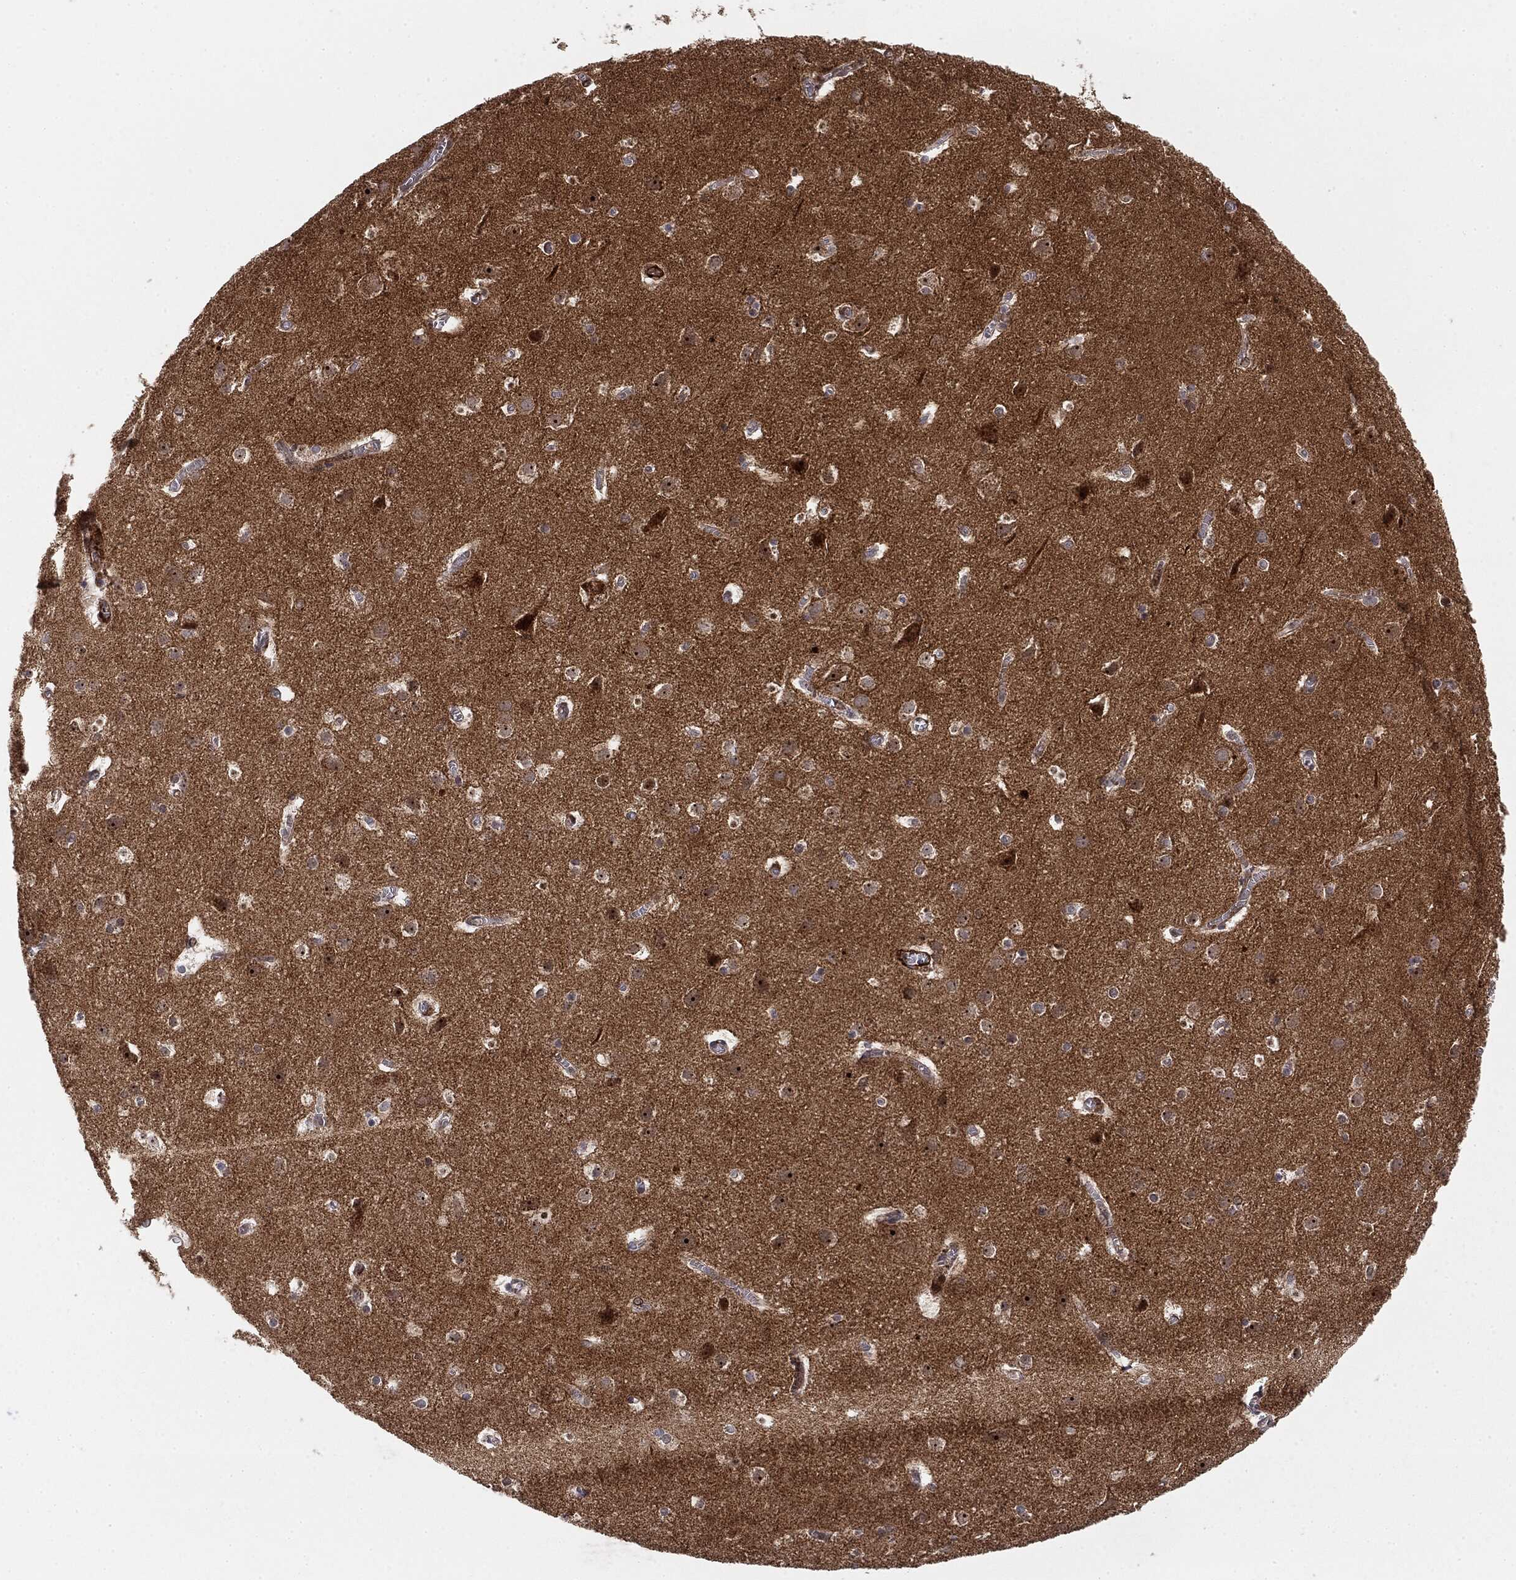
{"staining": {"intensity": "negative", "quantity": "none", "location": "none"}, "tissue": "cerebral cortex", "cell_type": "Endothelial cells", "image_type": "normal", "snomed": [{"axis": "morphology", "description": "Normal tissue, NOS"}, {"axis": "topography", "description": "Cerebral cortex"}], "caption": "IHC image of unremarkable cerebral cortex stained for a protein (brown), which reveals no staining in endothelial cells.", "gene": "PTEN", "patient": {"sex": "male", "age": 59}}